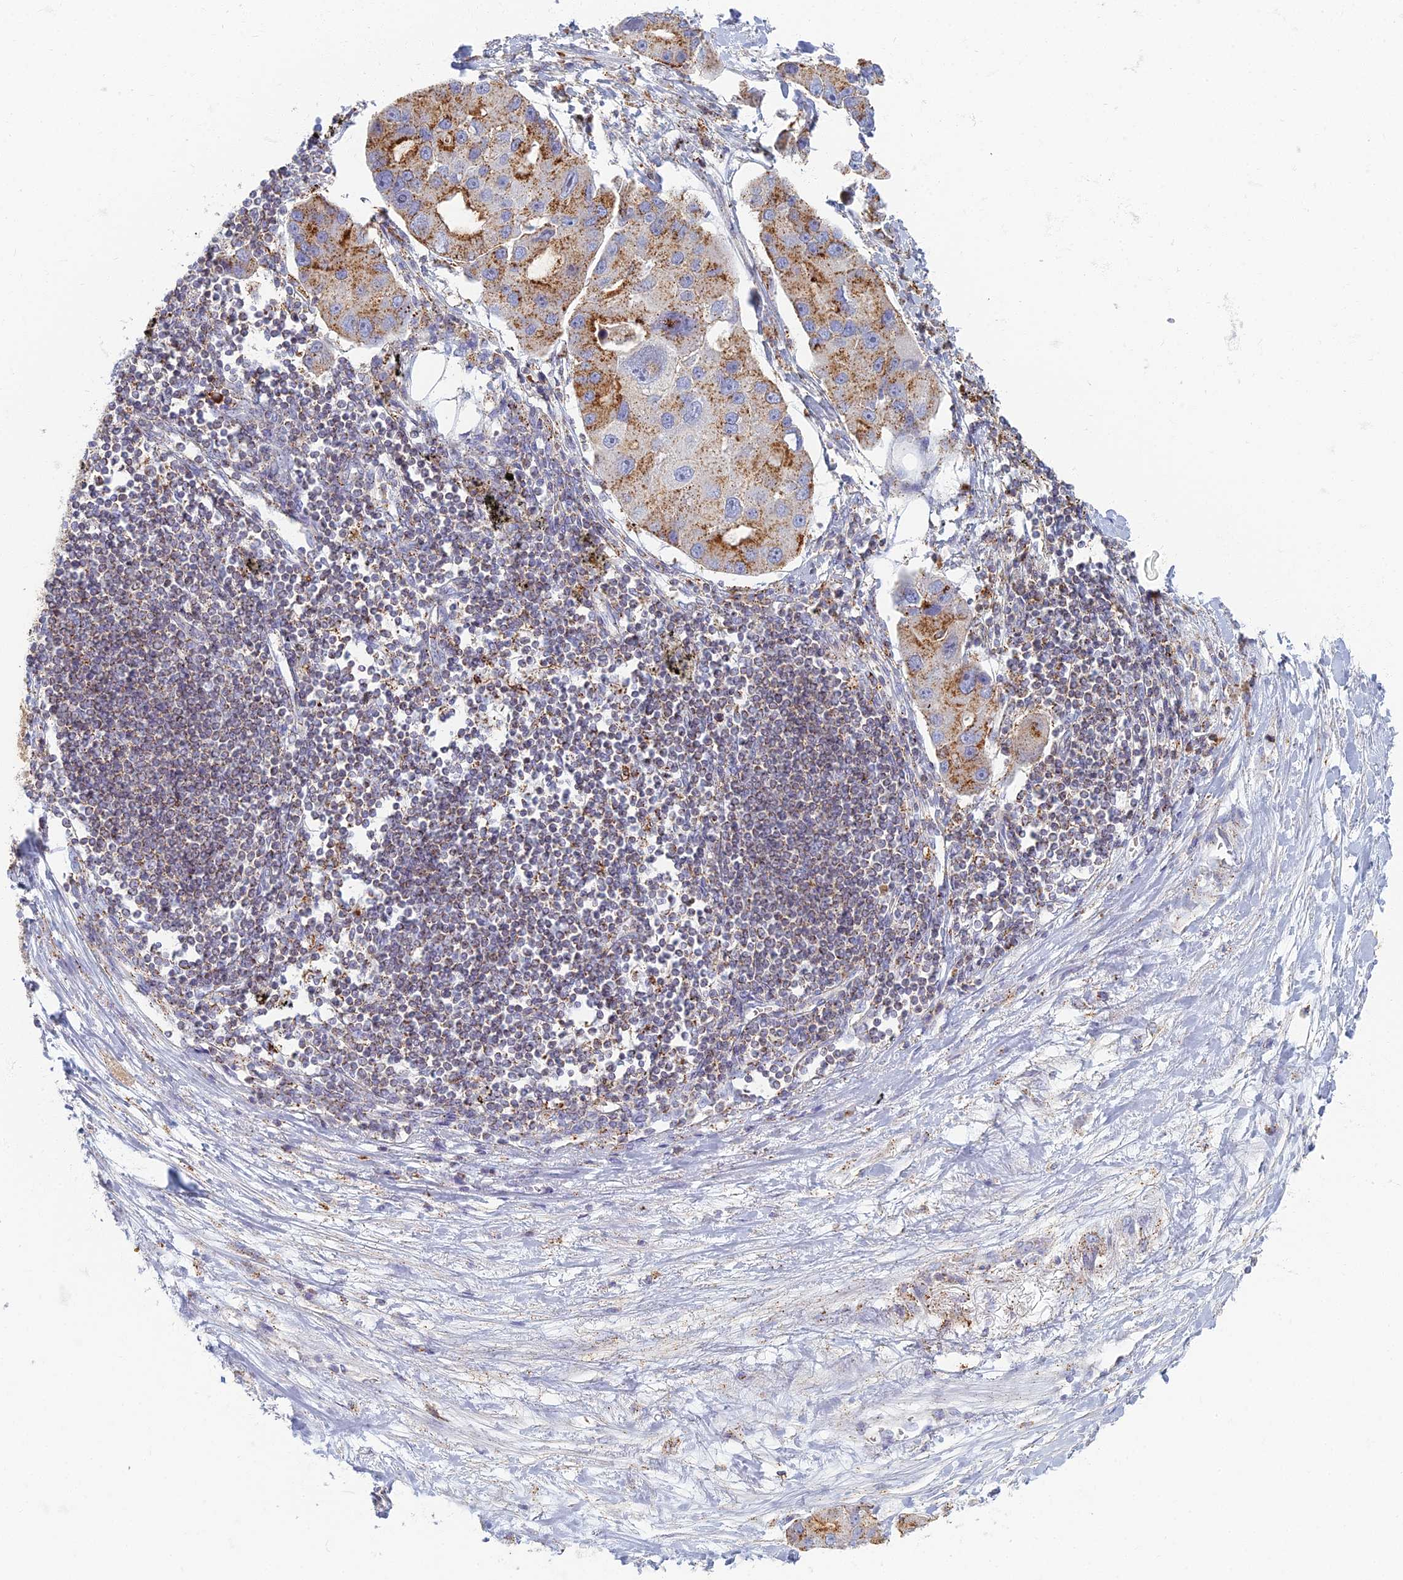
{"staining": {"intensity": "moderate", "quantity": "25%-75%", "location": "cytoplasmic/membranous"}, "tissue": "lung cancer", "cell_type": "Tumor cells", "image_type": "cancer", "snomed": [{"axis": "morphology", "description": "Adenocarcinoma, NOS"}, {"axis": "topography", "description": "Lung"}], "caption": "This image displays lung adenocarcinoma stained with IHC to label a protein in brown. The cytoplasmic/membranous of tumor cells show moderate positivity for the protein. Nuclei are counter-stained blue.", "gene": "CHMP4B", "patient": {"sex": "female", "age": 54}}